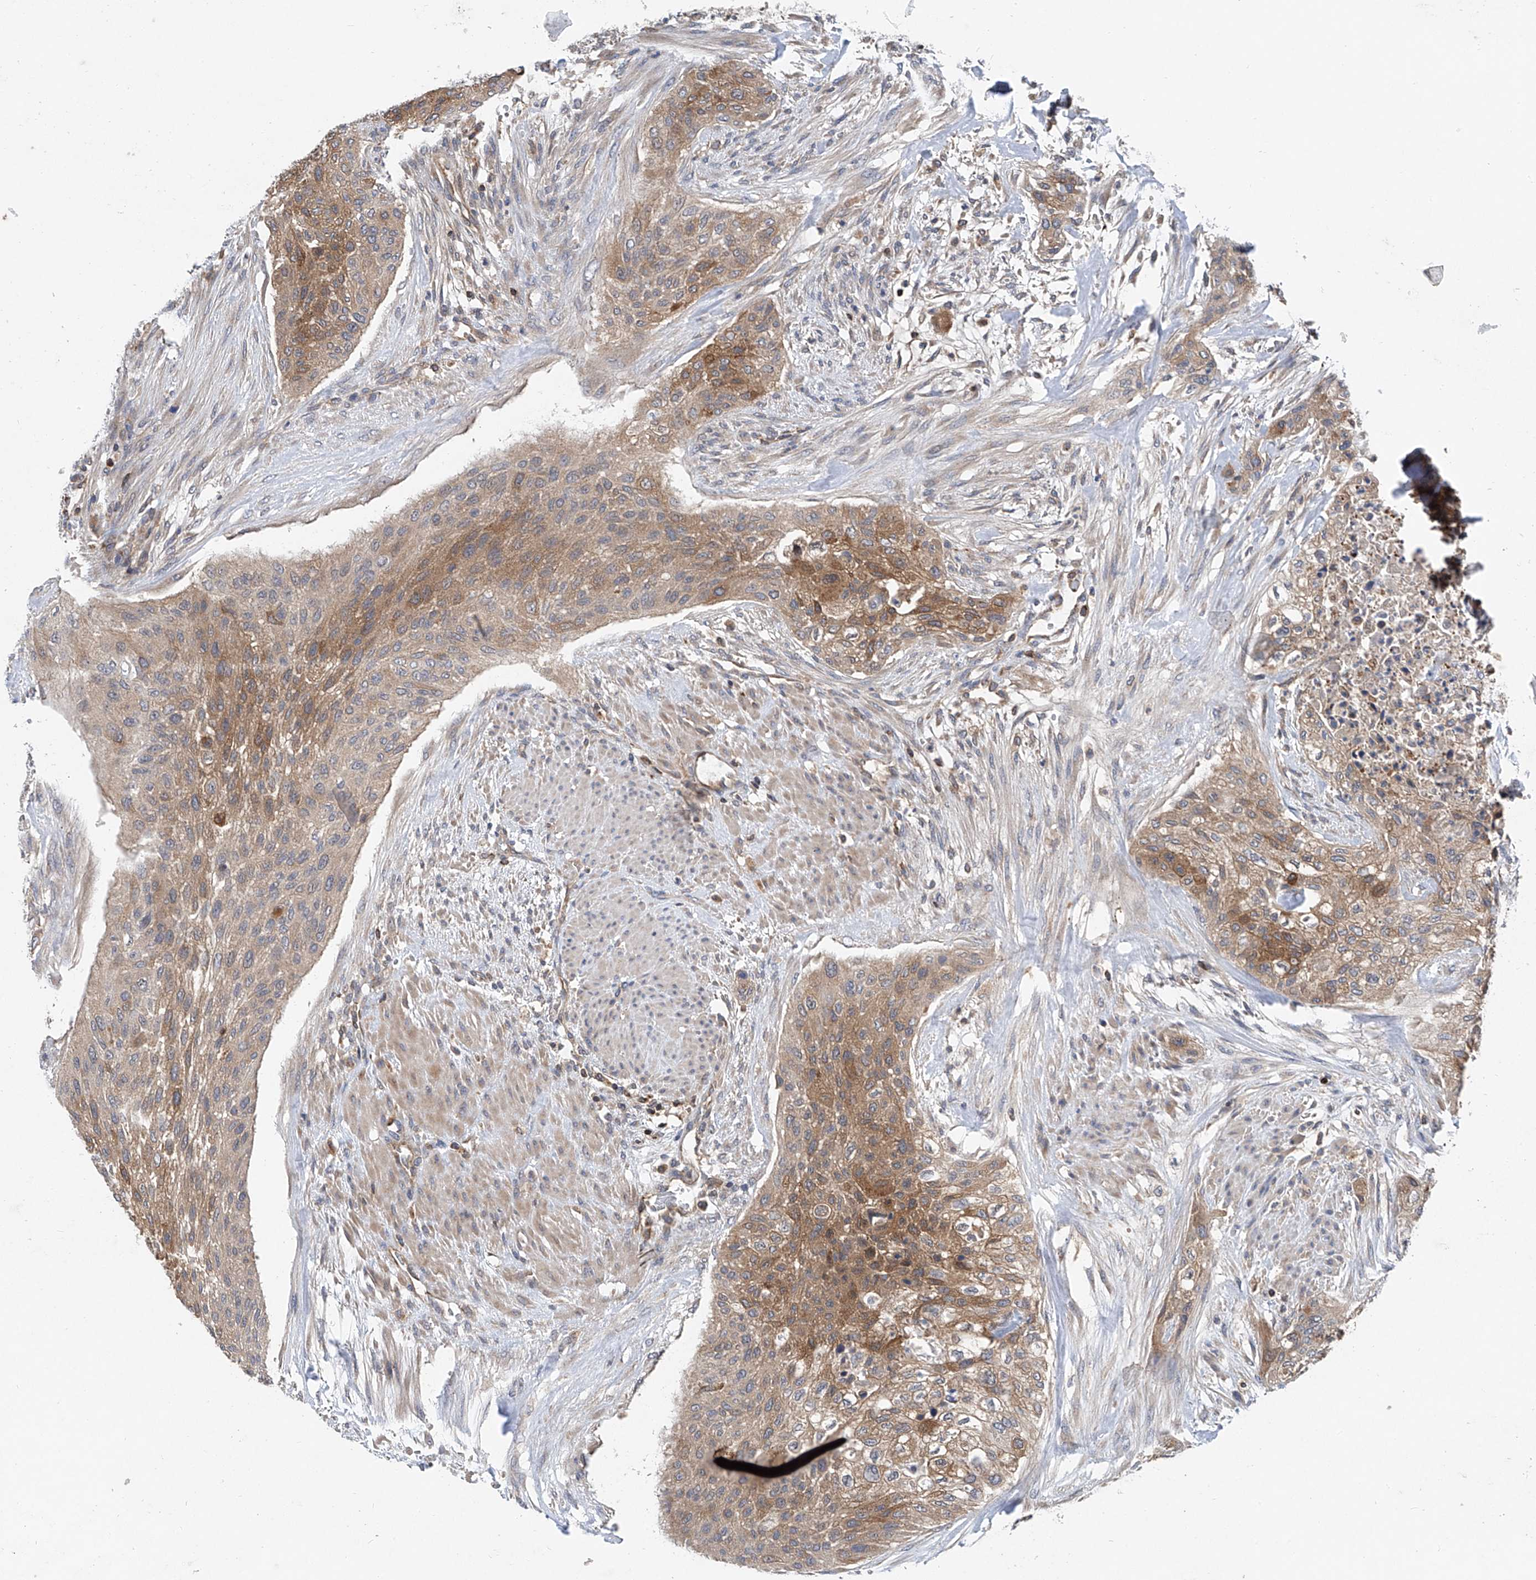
{"staining": {"intensity": "moderate", "quantity": ">75%", "location": "cytoplasmic/membranous"}, "tissue": "urothelial cancer", "cell_type": "Tumor cells", "image_type": "cancer", "snomed": [{"axis": "morphology", "description": "Urothelial carcinoma, High grade"}, {"axis": "topography", "description": "Urinary bladder"}], "caption": "There is medium levels of moderate cytoplasmic/membranous positivity in tumor cells of urothelial carcinoma (high-grade), as demonstrated by immunohistochemical staining (brown color).", "gene": "TRIM38", "patient": {"sex": "male", "age": 35}}